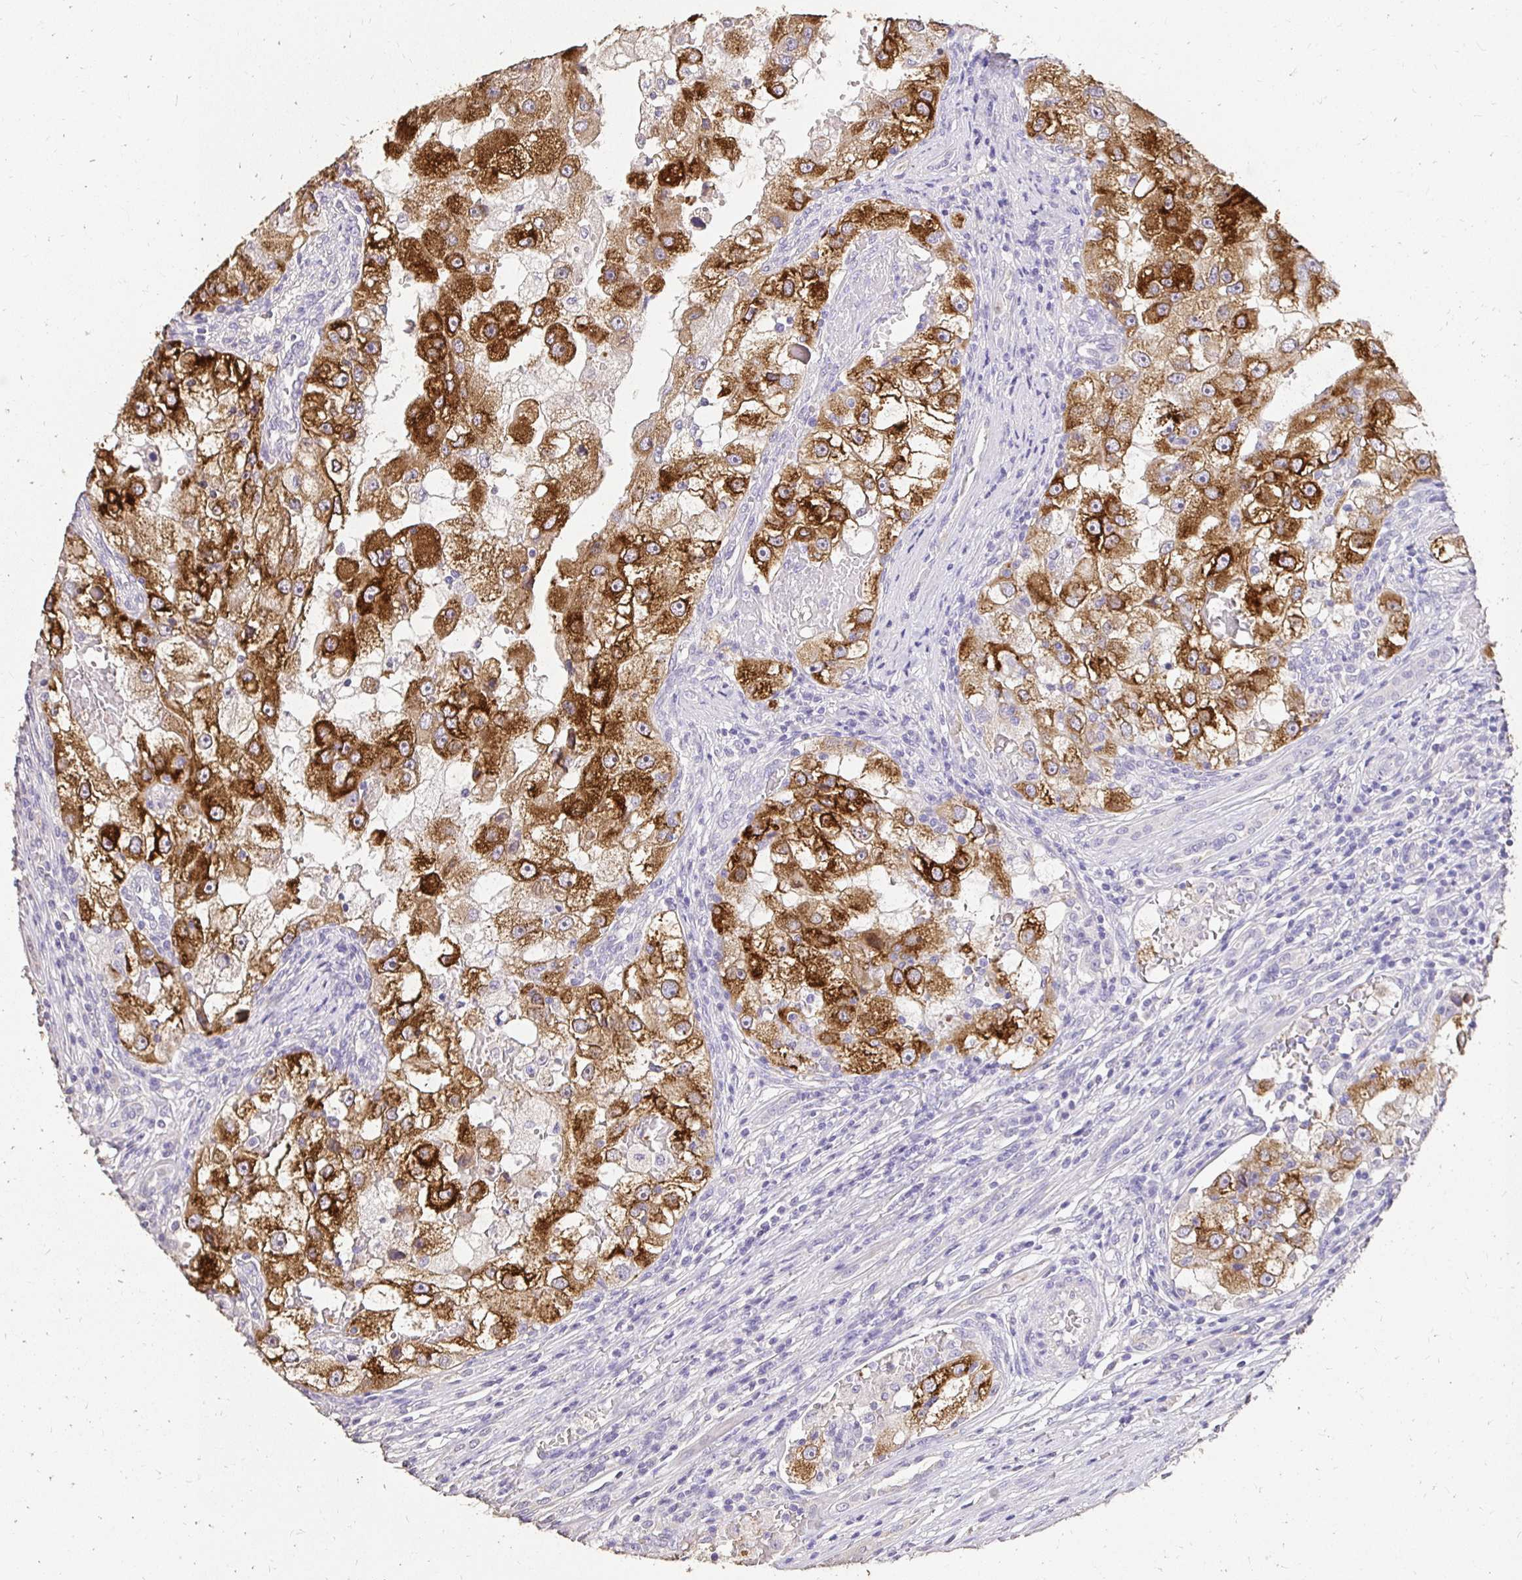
{"staining": {"intensity": "strong", "quantity": ">75%", "location": "cytoplasmic/membranous"}, "tissue": "renal cancer", "cell_type": "Tumor cells", "image_type": "cancer", "snomed": [{"axis": "morphology", "description": "Adenocarcinoma, NOS"}, {"axis": "topography", "description": "Kidney"}], "caption": "The image reveals immunohistochemical staining of adenocarcinoma (renal). There is strong cytoplasmic/membranous staining is identified in about >75% of tumor cells. (Stains: DAB (3,3'-diaminobenzidine) in brown, nuclei in blue, Microscopy: brightfield microscopy at high magnification).", "gene": "UGT1A6", "patient": {"sex": "male", "age": 63}}